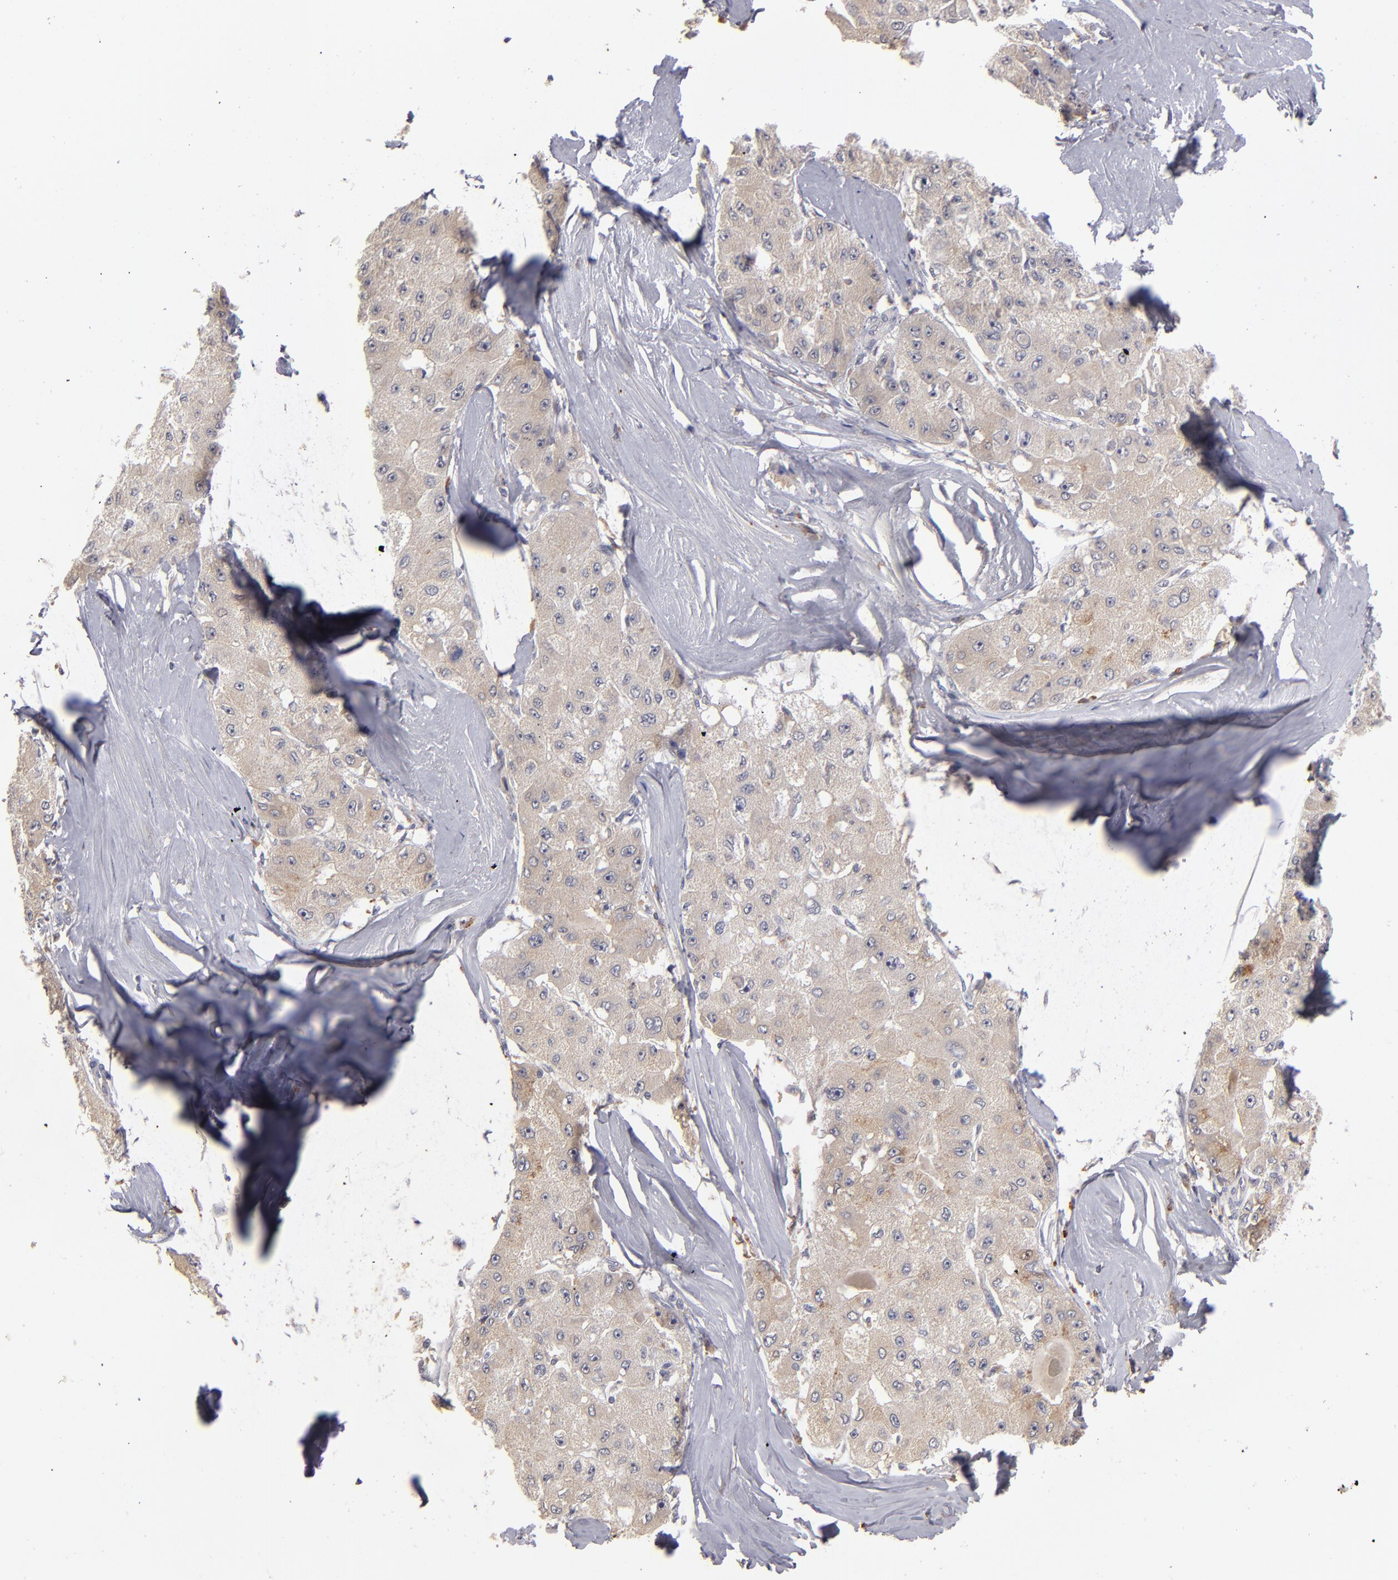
{"staining": {"intensity": "weak", "quantity": ">75%", "location": "cytoplasmic/membranous"}, "tissue": "liver cancer", "cell_type": "Tumor cells", "image_type": "cancer", "snomed": [{"axis": "morphology", "description": "Carcinoma, Hepatocellular, NOS"}, {"axis": "topography", "description": "Liver"}], "caption": "Weak cytoplasmic/membranous positivity is appreciated in about >75% of tumor cells in hepatocellular carcinoma (liver).", "gene": "EXD2", "patient": {"sex": "male", "age": 80}}